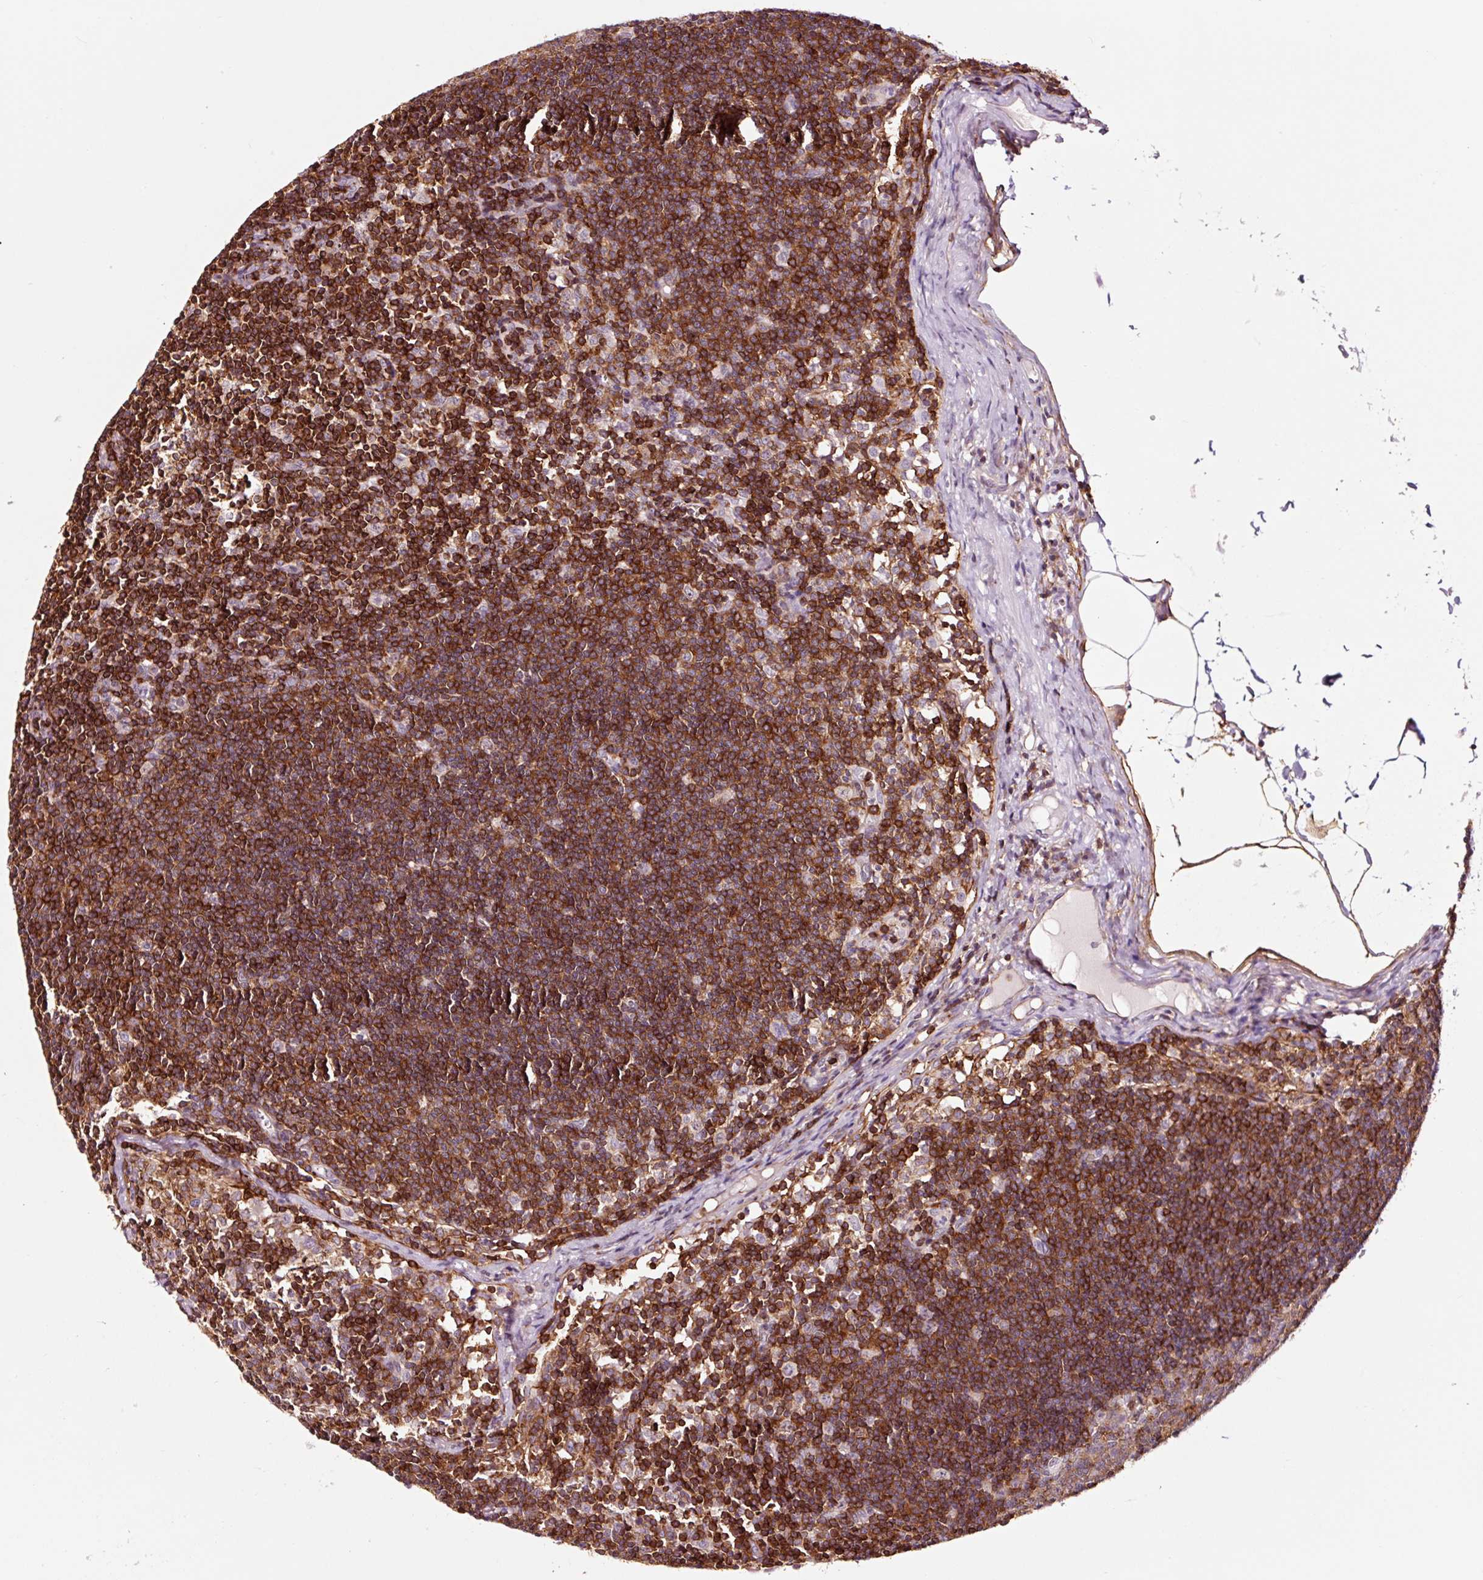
{"staining": {"intensity": "moderate", "quantity": ">75%", "location": "cytoplasmic/membranous"}, "tissue": "lymph node", "cell_type": "Germinal center cells", "image_type": "normal", "snomed": [{"axis": "morphology", "description": "Normal tissue, NOS"}, {"axis": "topography", "description": "Lymph node"}], "caption": "Immunohistochemical staining of unremarkable human lymph node displays medium levels of moderate cytoplasmic/membranous expression in approximately >75% of germinal center cells.", "gene": "ADD3", "patient": {"sex": "female", "age": 29}}